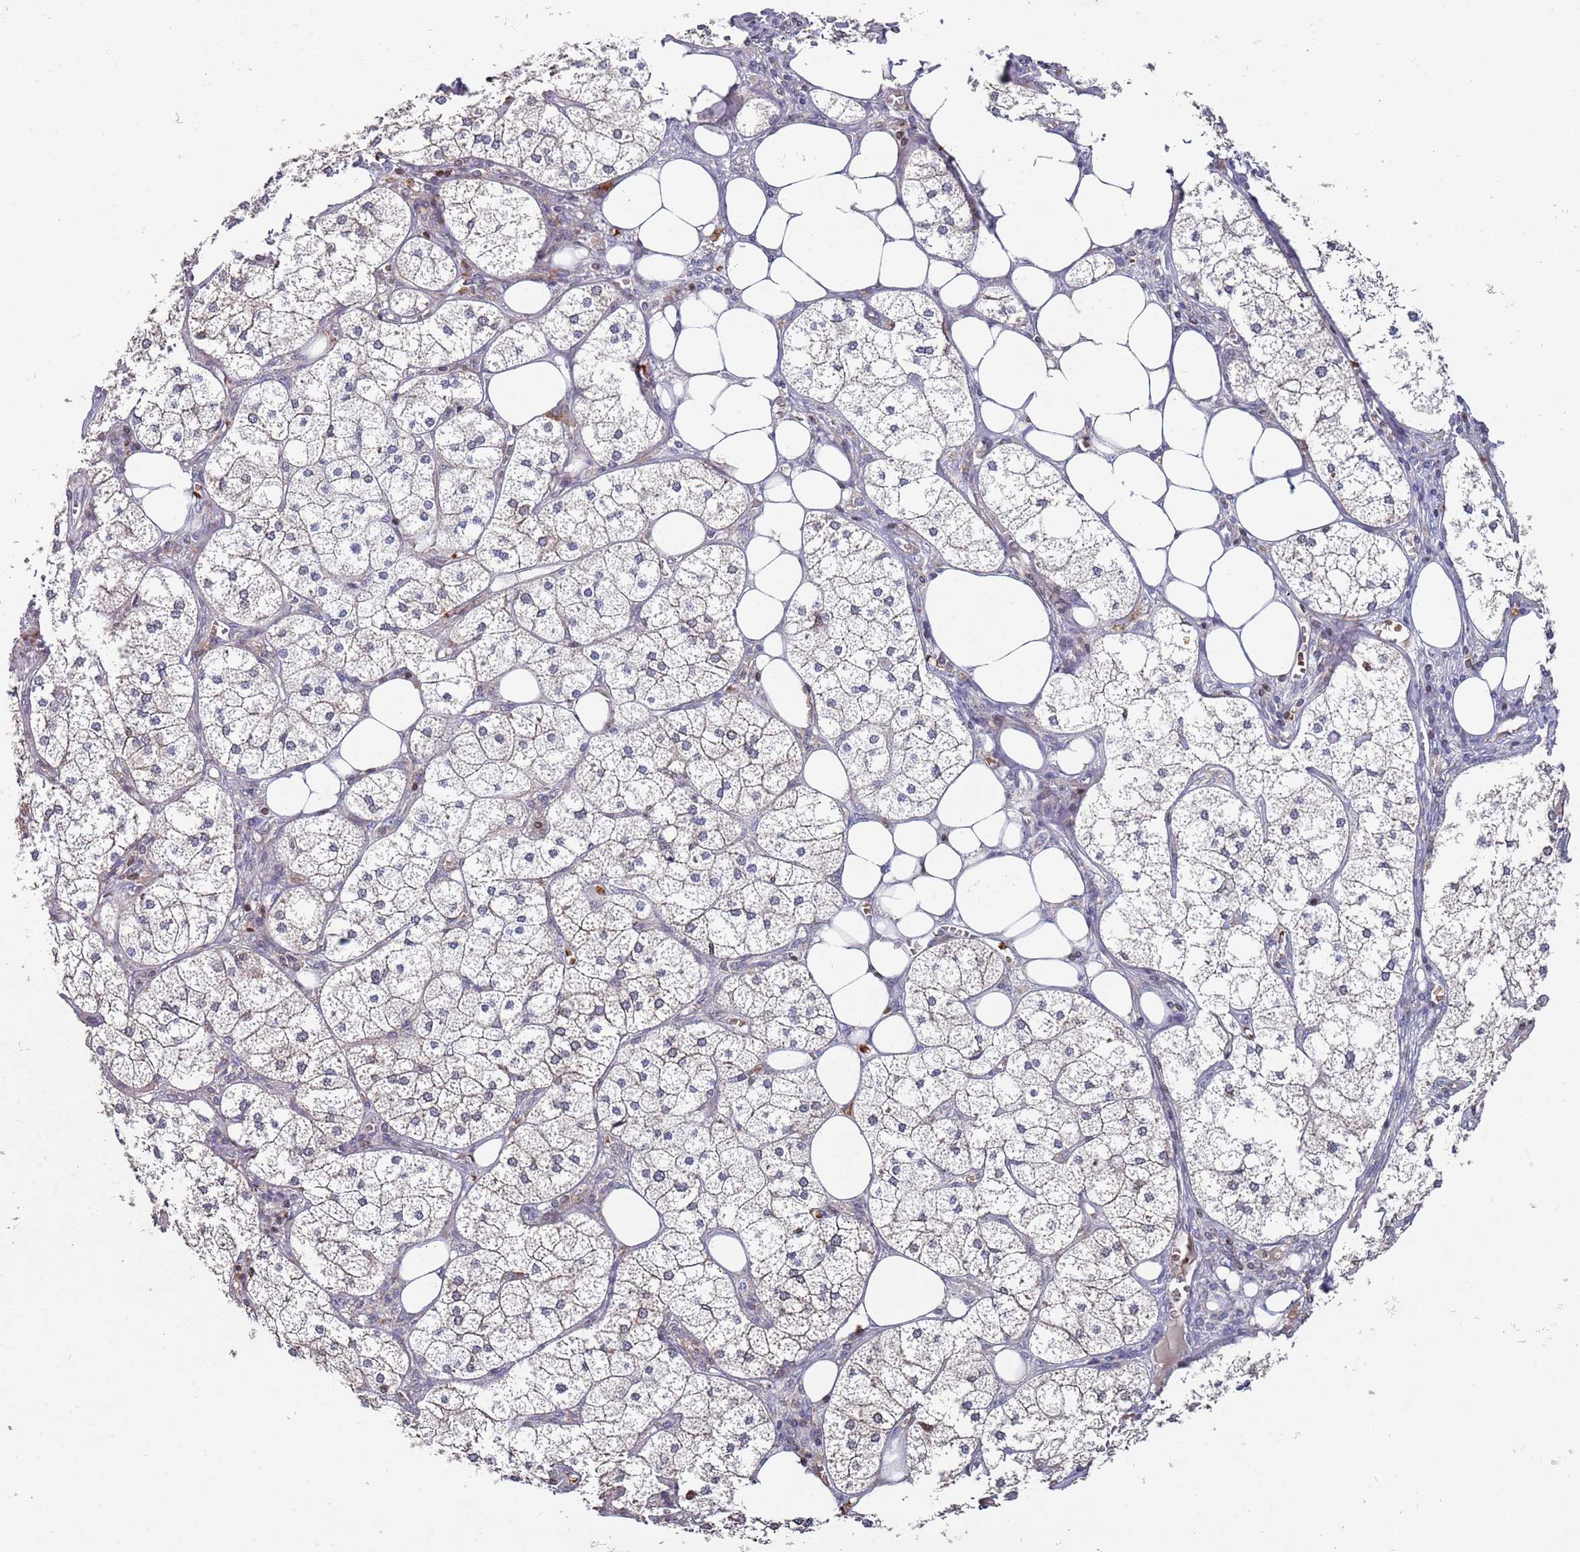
{"staining": {"intensity": "weak", "quantity": "<25%", "location": "cytoplasmic/membranous"}, "tissue": "adrenal gland", "cell_type": "Glandular cells", "image_type": "normal", "snomed": [{"axis": "morphology", "description": "Normal tissue, NOS"}, {"axis": "topography", "description": "Adrenal gland"}], "caption": "IHC image of normal adrenal gland: adrenal gland stained with DAB demonstrates no significant protein positivity in glandular cells.", "gene": "LACC1", "patient": {"sex": "female", "age": 61}}